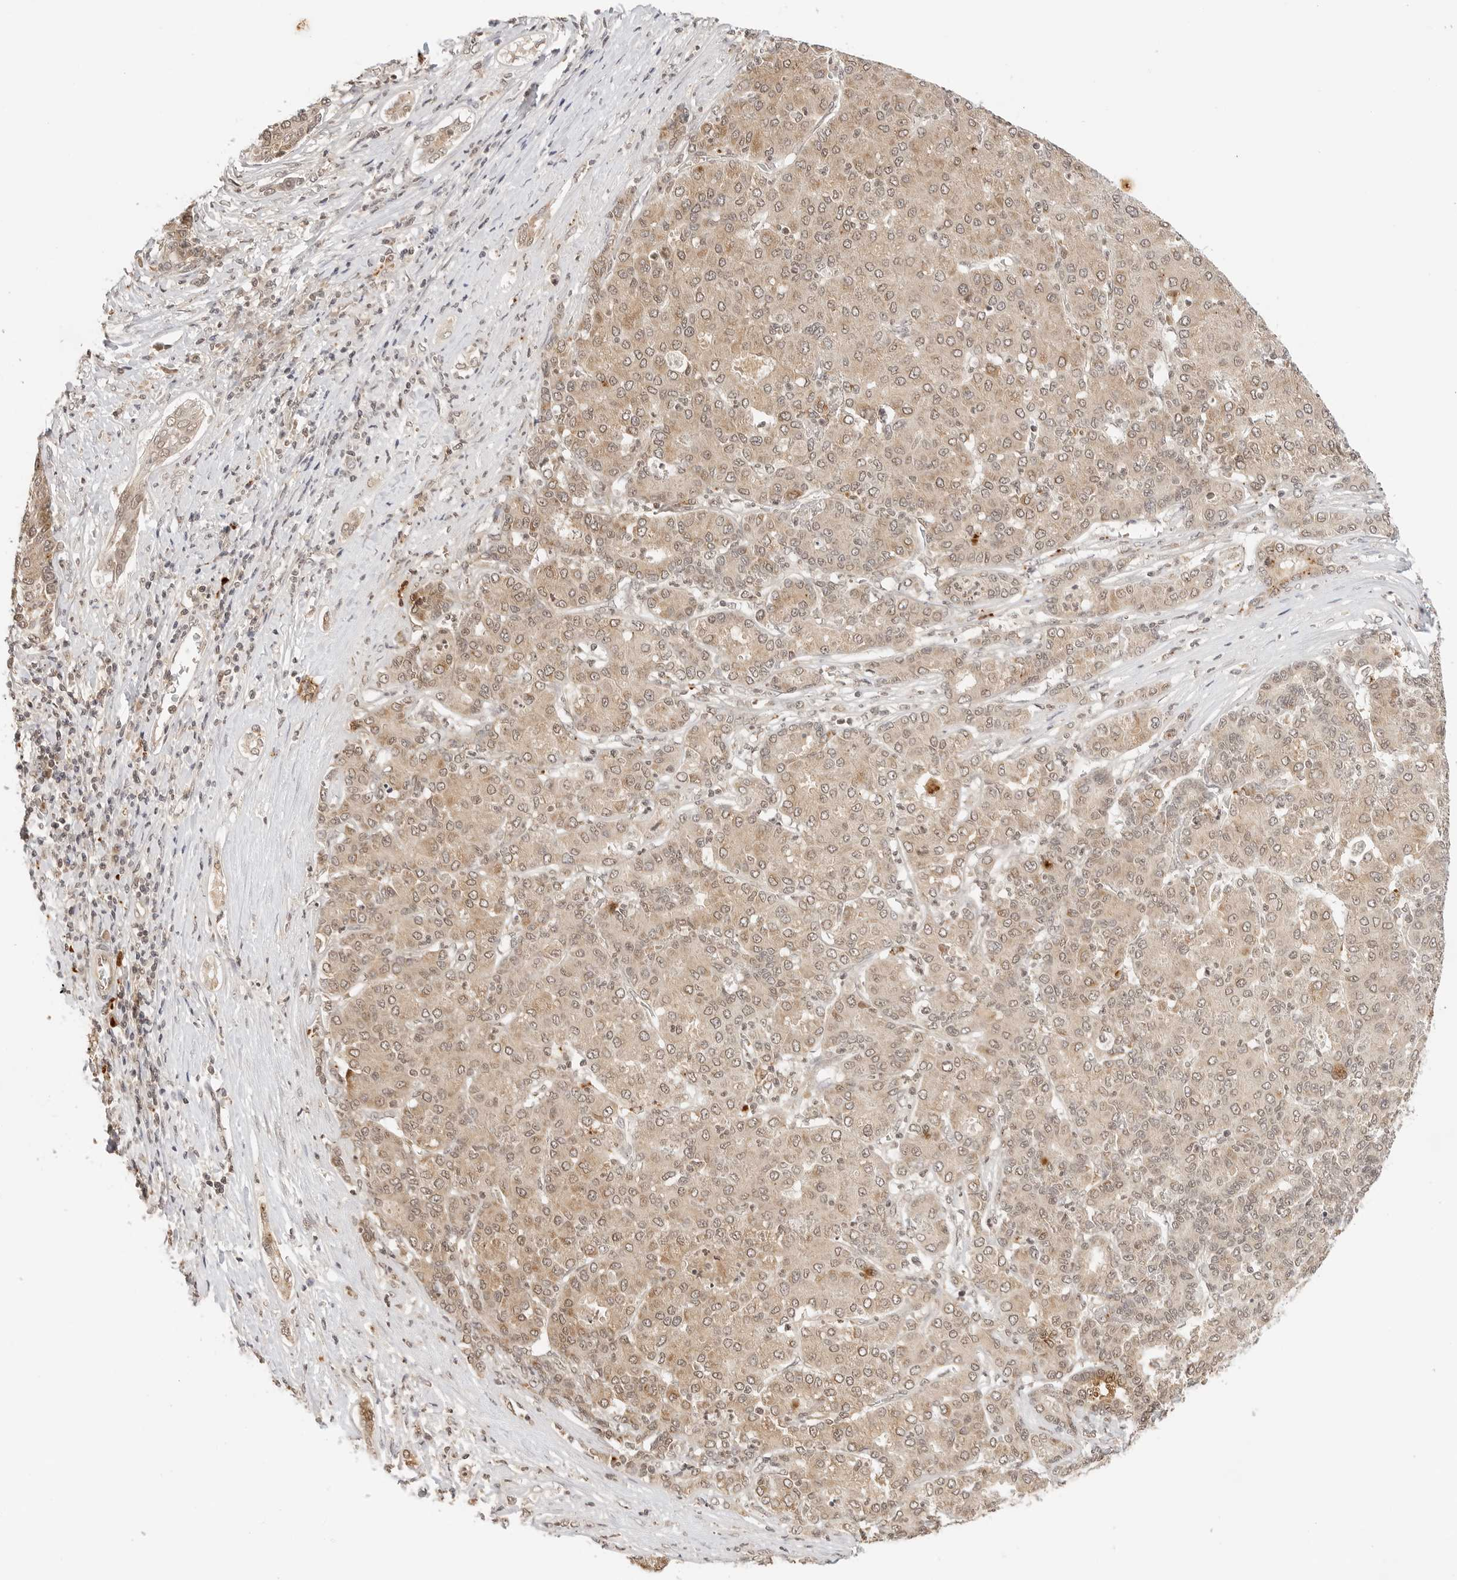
{"staining": {"intensity": "weak", "quantity": ">75%", "location": "cytoplasmic/membranous,nuclear"}, "tissue": "liver cancer", "cell_type": "Tumor cells", "image_type": "cancer", "snomed": [{"axis": "morphology", "description": "Carcinoma, Hepatocellular, NOS"}, {"axis": "topography", "description": "Liver"}], "caption": "About >75% of tumor cells in human liver hepatocellular carcinoma reveal weak cytoplasmic/membranous and nuclear protein positivity as visualized by brown immunohistochemical staining.", "gene": "GPR34", "patient": {"sex": "male", "age": 65}}